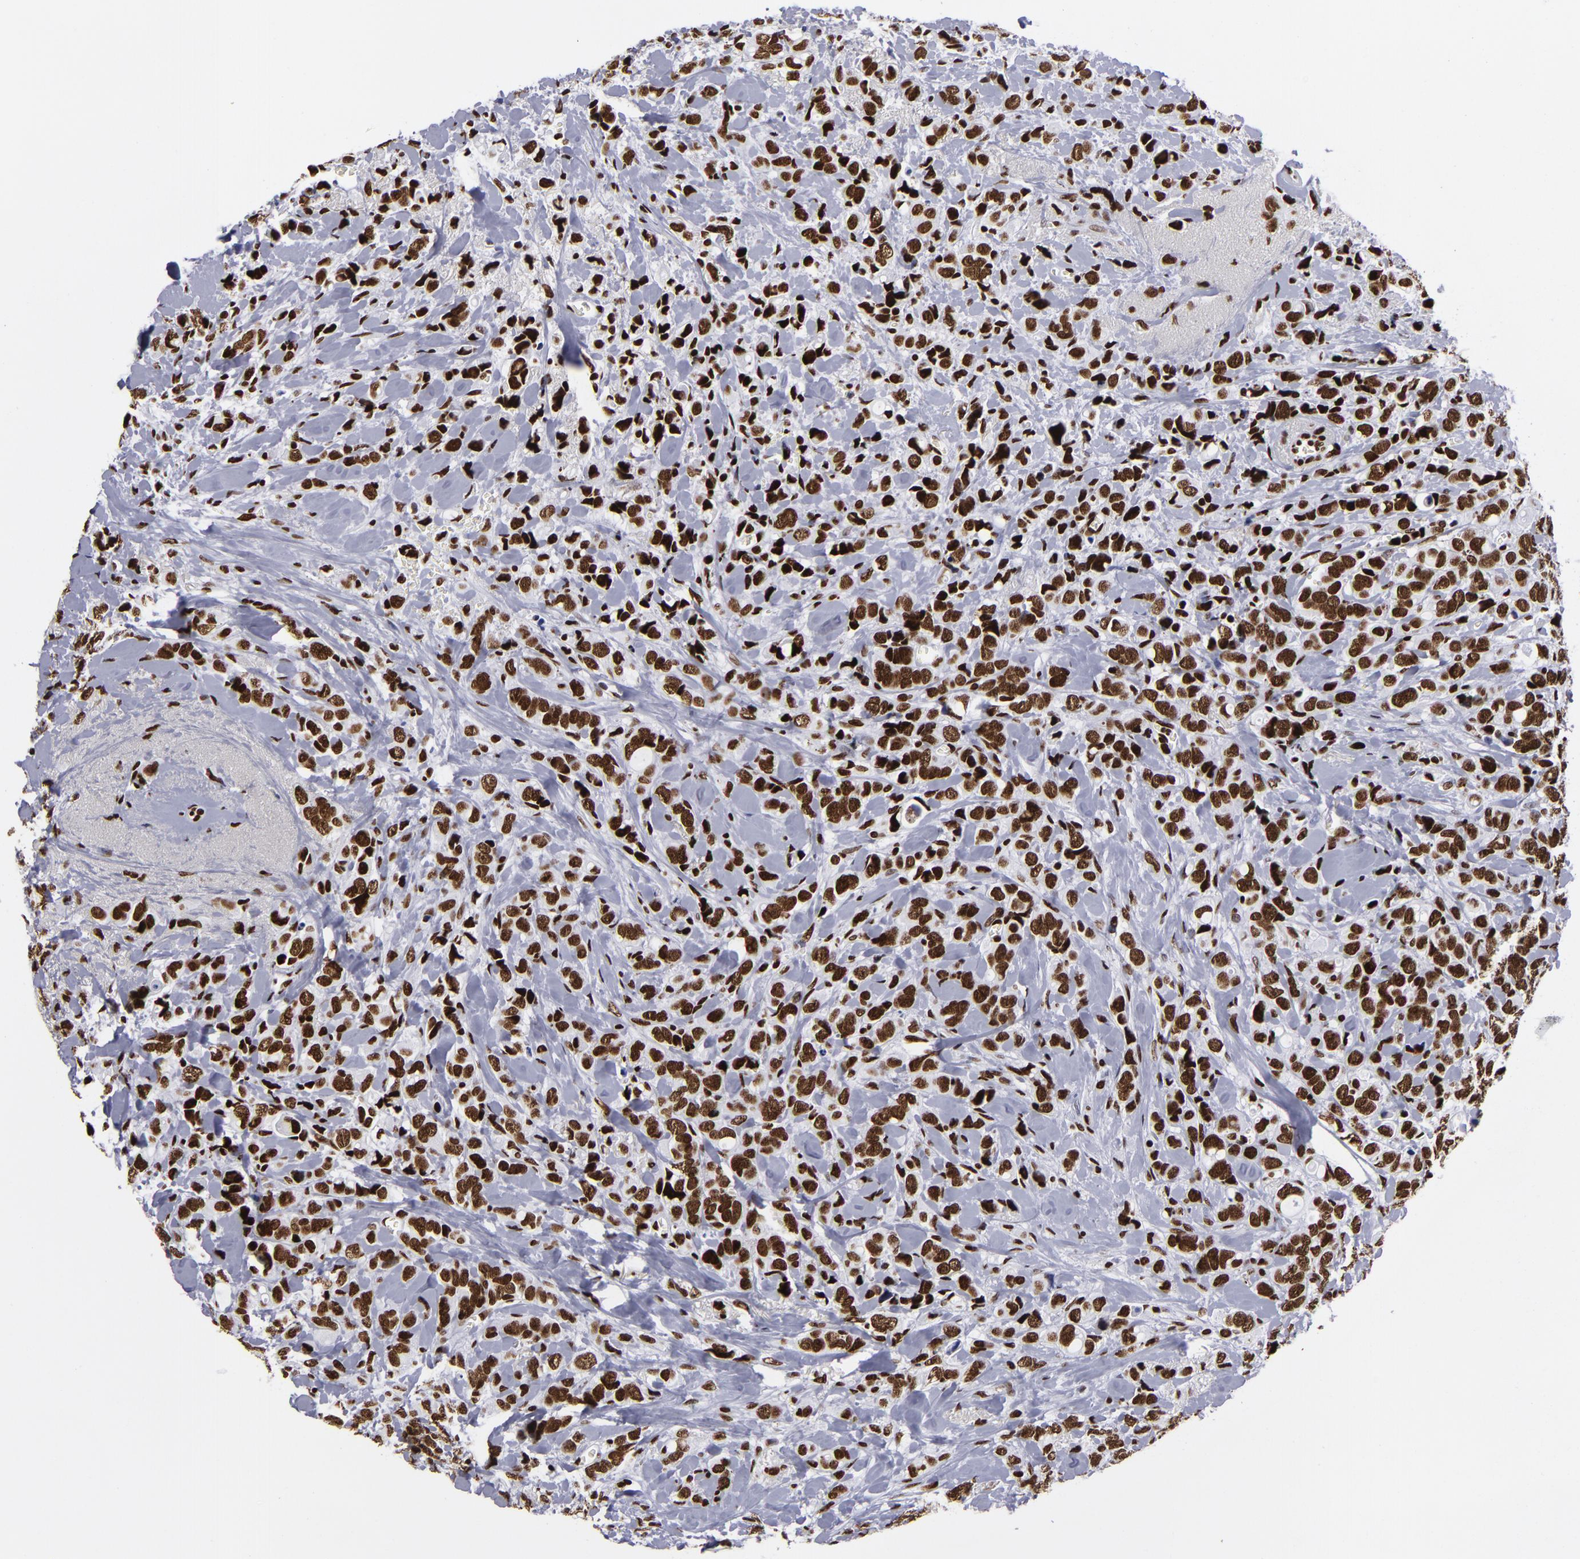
{"staining": {"intensity": "strong", "quantity": ">75%", "location": "nuclear"}, "tissue": "breast cancer", "cell_type": "Tumor cells", "image_type": "cancer", "snomed": [{"axis": "morphology", "description": "Lobular carcinoma"}, {"axis": "topography", "description": "Breast"}], "caption": "Human breast lobular carcinoma stained with a brown dye displays strong nuclear positive positivity in about >75% of tumor cells.", "gene": "SAFB", "patient": {"sex": "female", "age": 57}}